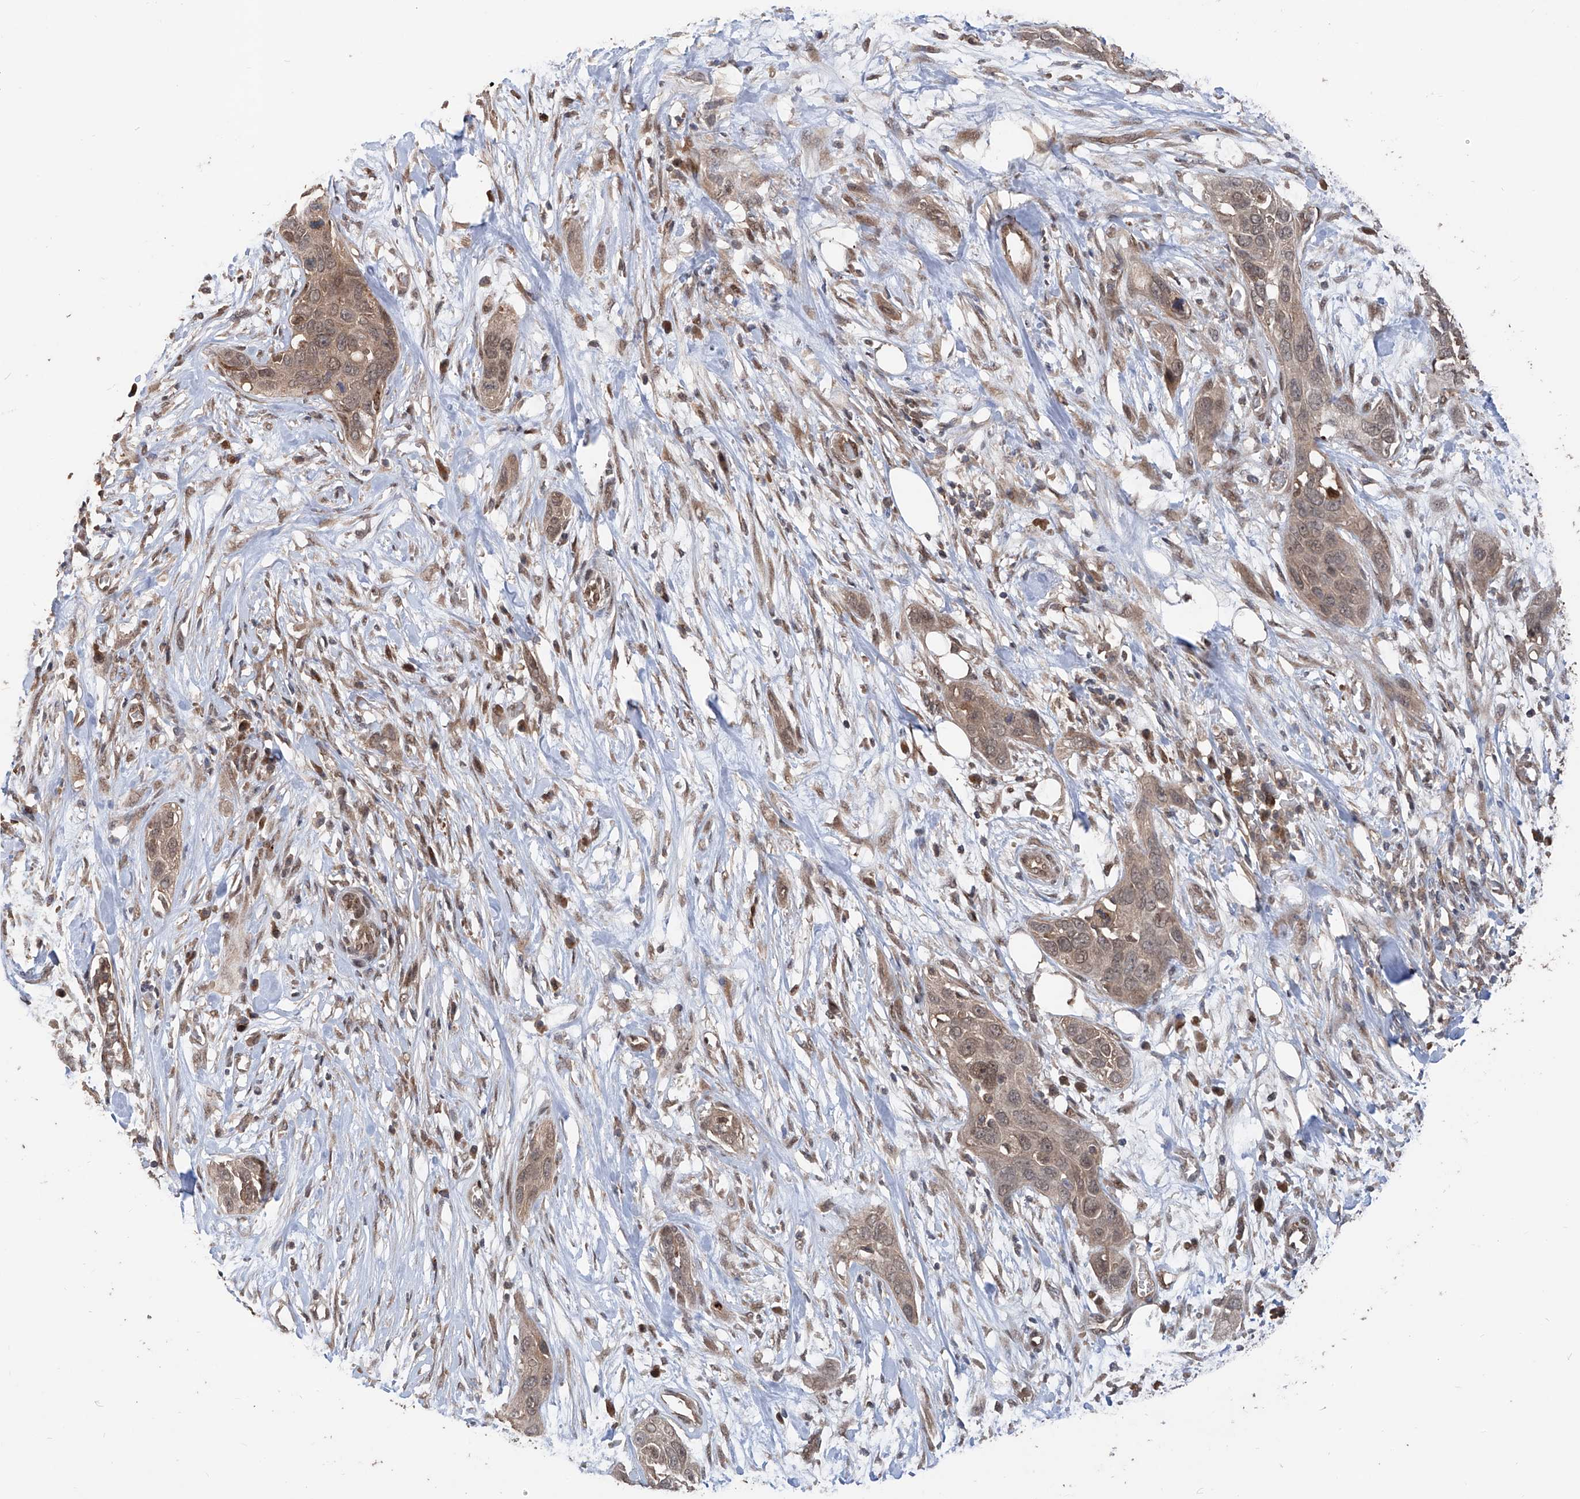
{"staining": {"intensity": "weak", "quantity": ">75%", "location": "cytoplasmic/membranous,nuclear"}, "tissue": "pancreatic cancer", "cell_type": "Tumor cells", "image_type": "cancer", "snomed": [{"axis": "morphology", "description": "Adenocarcinoma, NOS"}, {"axis": "topography", "description": "Pancreas"}], "caption": "Brown immunohistochemical staining in human pancreatic cancer (adenocarcinoma) displays weak cytoplasmic/membranous and nuclear positivity in approximately >75% of tumor cells.", "gene": "FAM135A", "patient": {"sex": "female", "age": 60}}